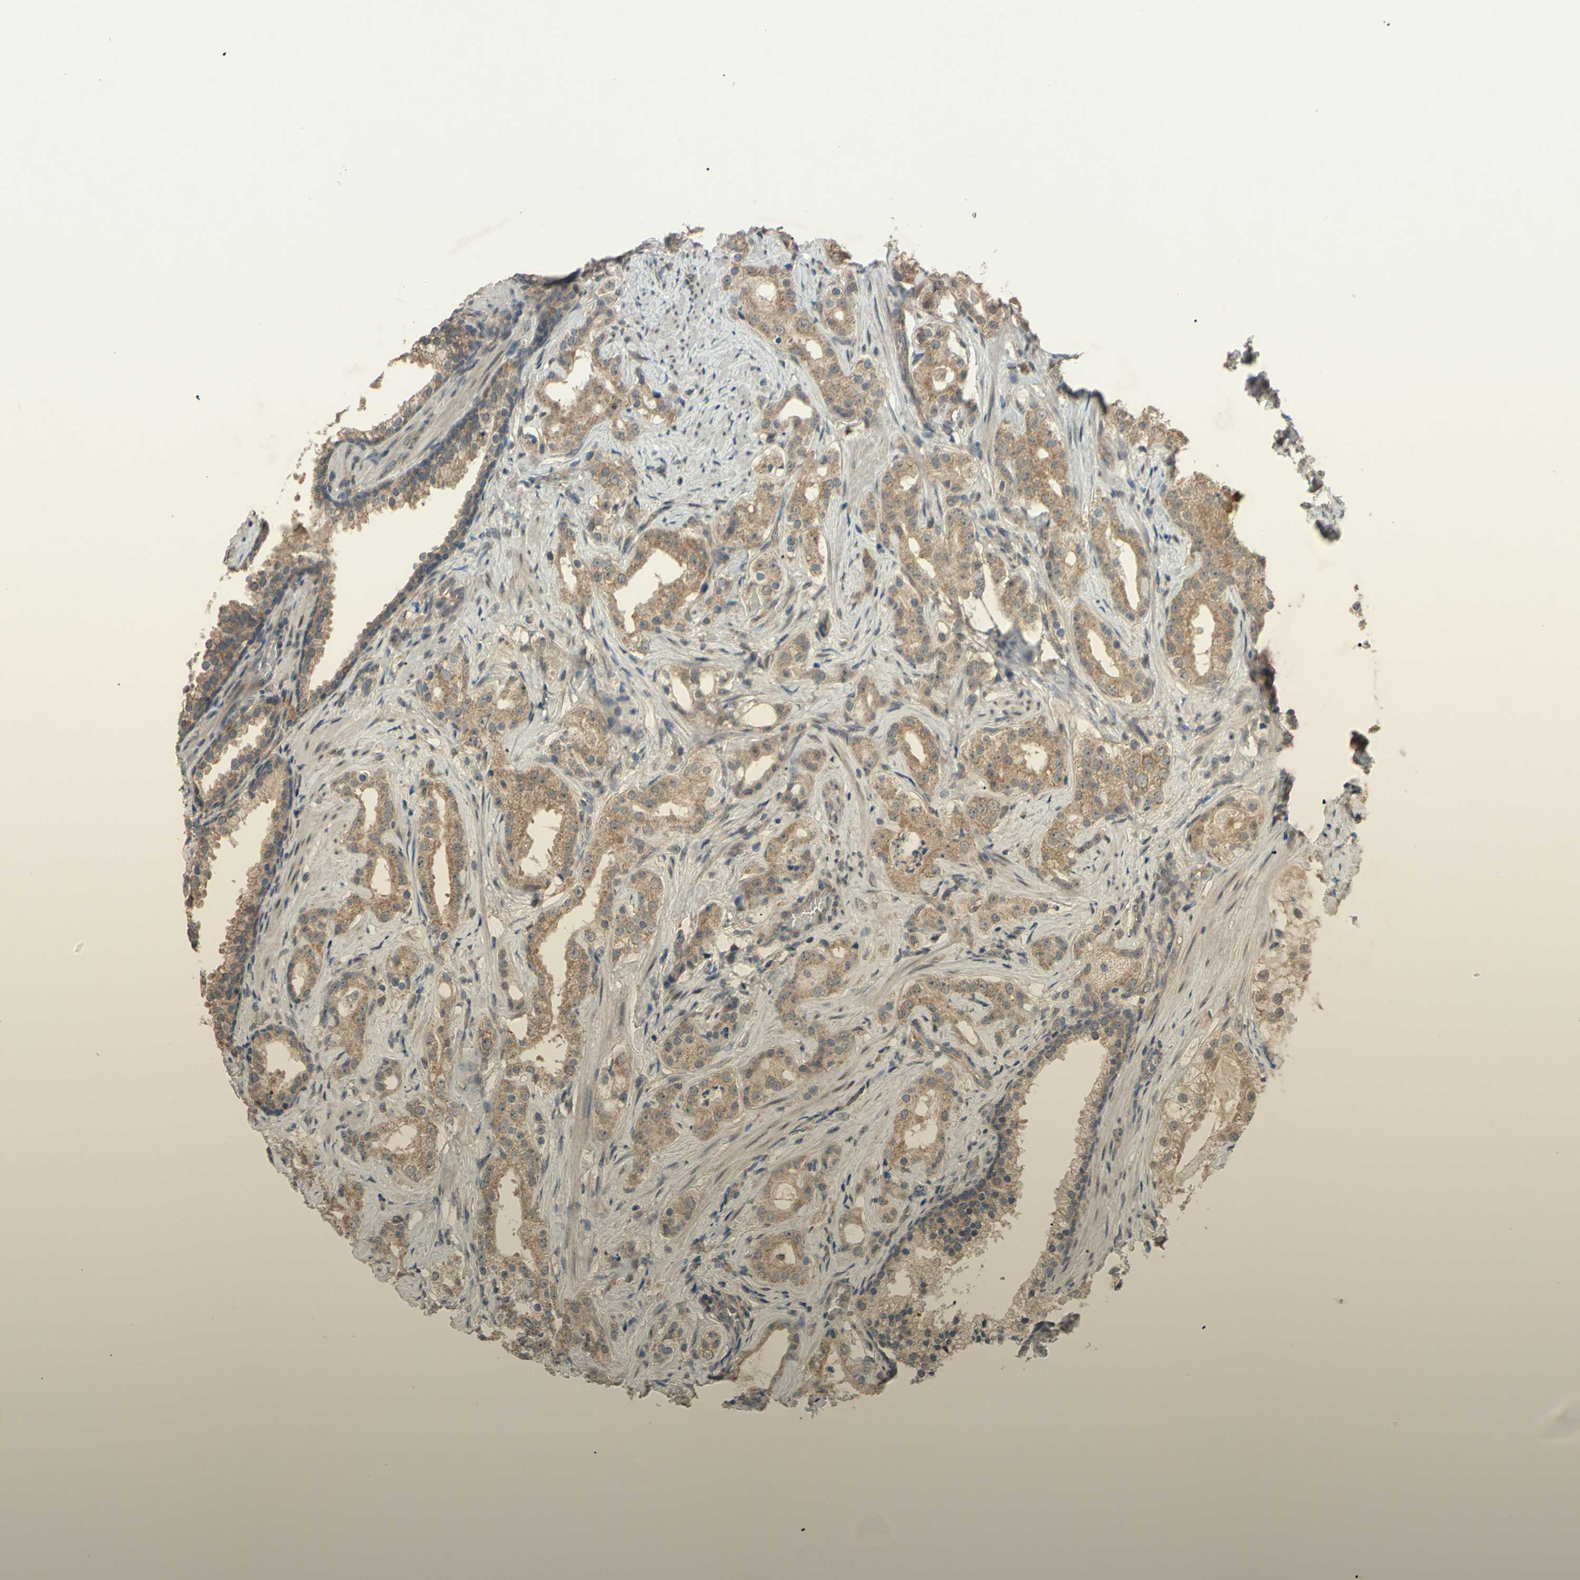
{"staining": {"intensity": "moderate", "quantity": ">75%", "location": "cytoplasmic/membranous"}, "tissue": "prostate cancer", "cell_type": "Tumor cells", "image_type": "cancer", "snomed": [{"axis": "morphology", "description": "Adenocarcinoma, Low grade"}, {"axis": "topography", "description": "Prostate"}], "caption": "Protein expression analysis of prostate cancer displays moderate cytoplasmic/membranous positivity in about >75% of tumor cells. (DAB (3,3'-diaminobenzidine) IHC, brown staining for protein, blue staining for nuclei).", "gene": "CD164", "patient": {"sex": "male", "age": 59}}